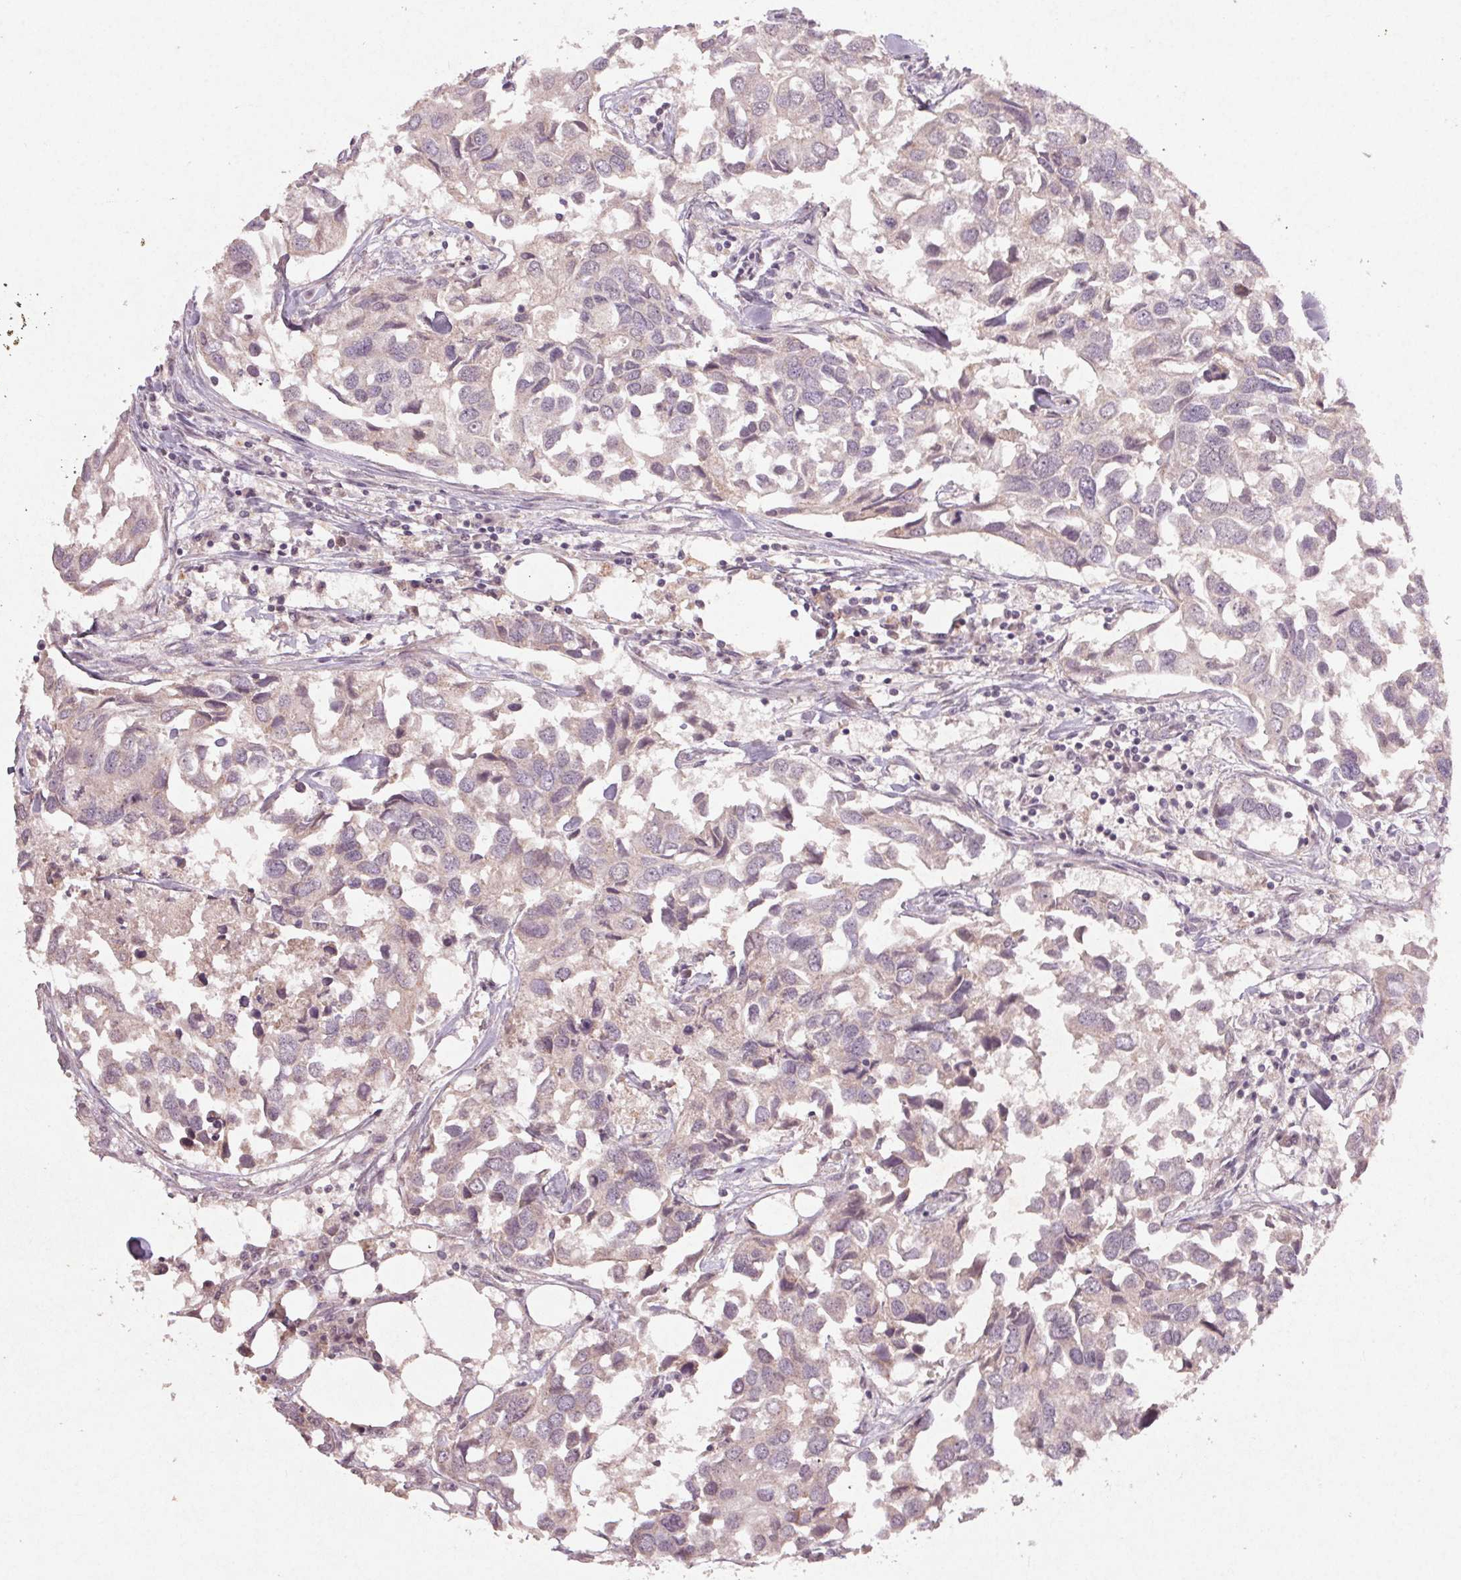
{"staining": {"intensity": "negative", "quantity": "none", "location": "none"}, "tissue": "breast cancer", "cell_type": "Tumor cells", "image_type": "cancer", "snomed": [{"axis": "morphology", "description": "Duct carcinoma"}, {"axis": "topography", "description": "Breast"}], "caption": "A photomicrograph of human breast infiltrating ductal carcinoma is negative for staining in tumor cells.", "gene": "KLRC3", "patient": {"sex": "female", "age": 83}}